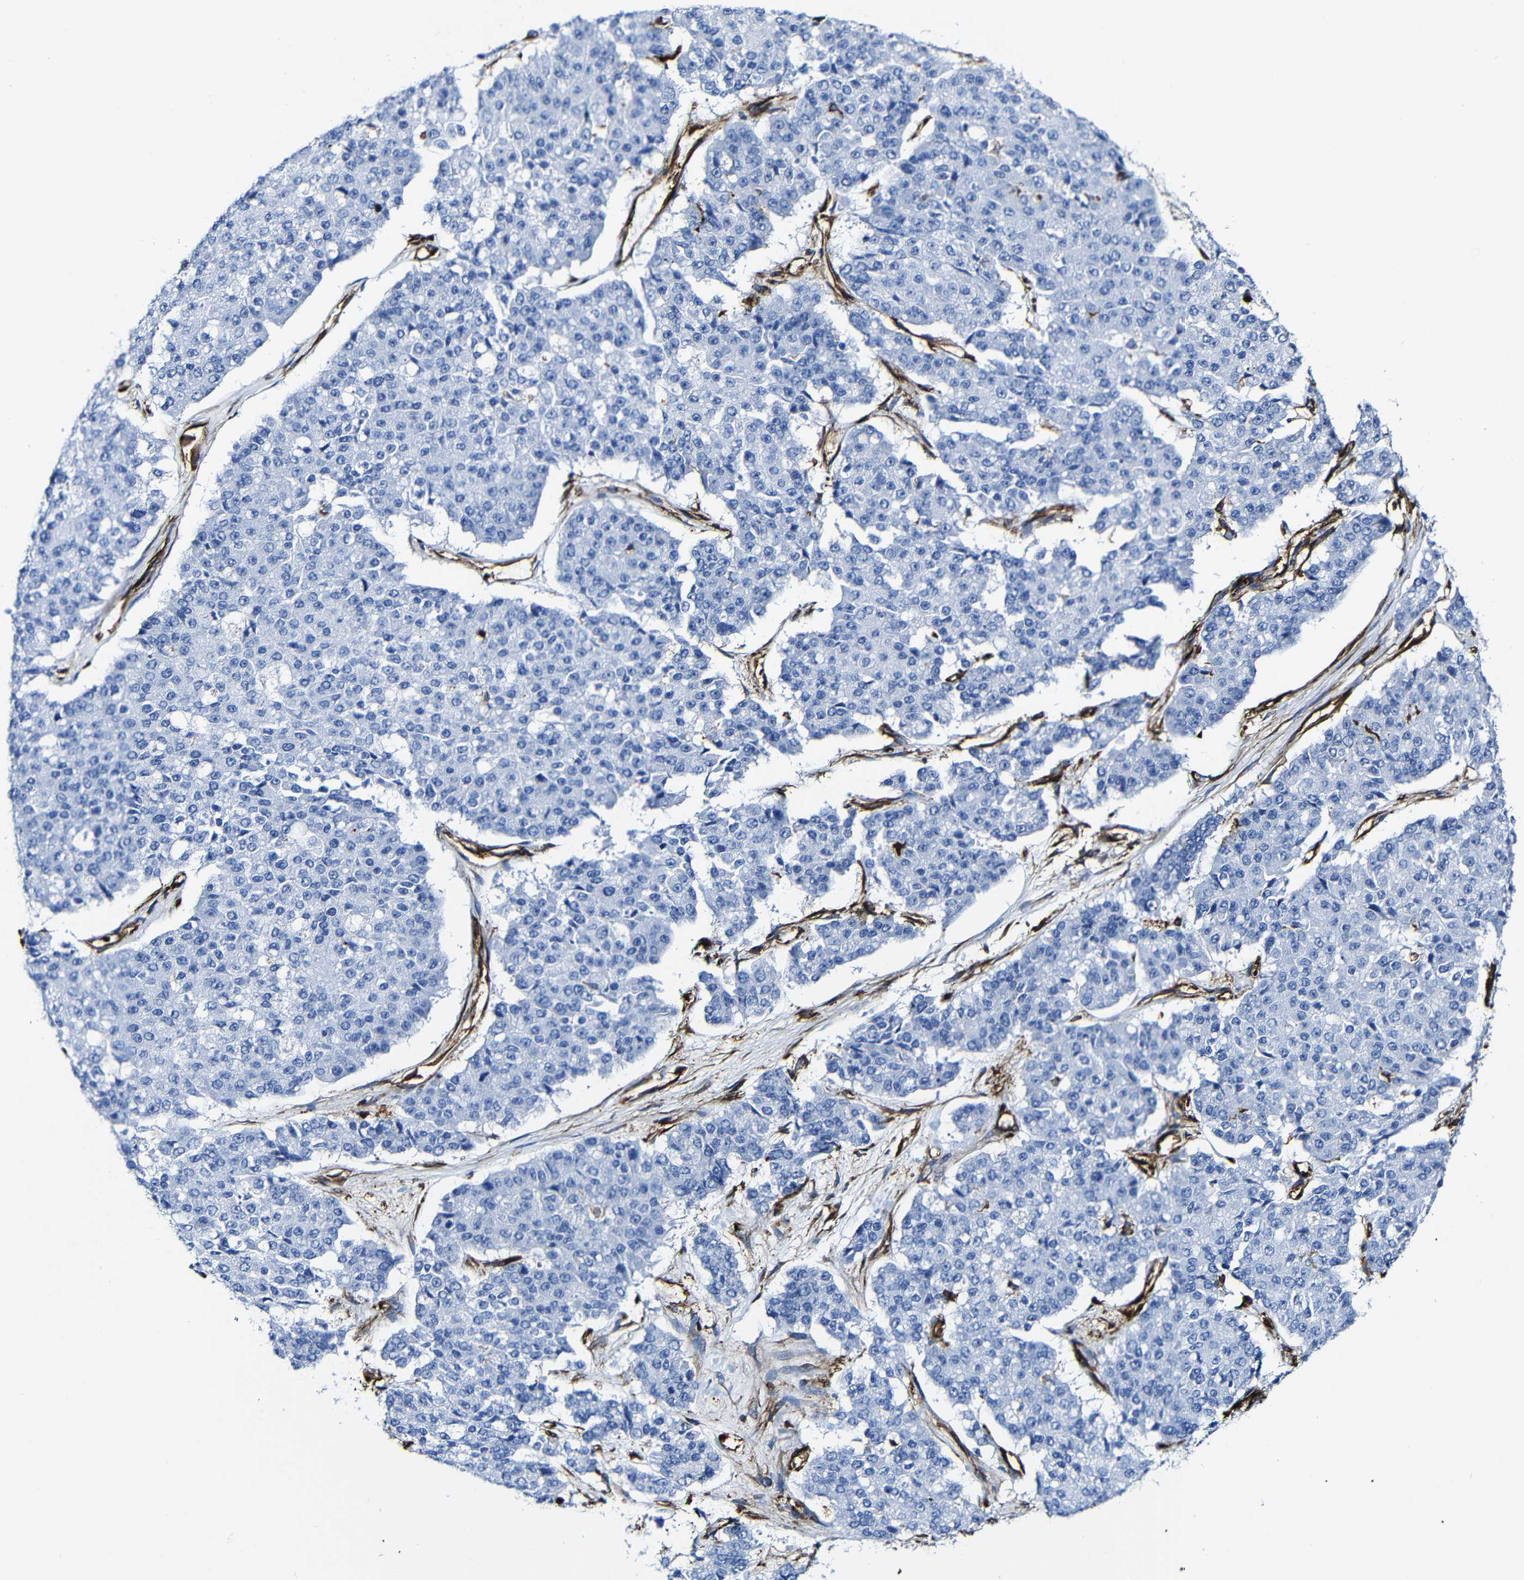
{"staining": {"intensity": "negative", "quantity": "none", "location": "none"}, "tissue": "pancreatic cancer", "cell_type": "Tumor cells", "image_type": "cancer", "snomed": [{"axis": "morphology", "description": "Adenocarcinoma, NOS"}, {"axis": "topography", "description": "Pancreas"}], "caption": "Immunohistochemical staining of adenocarcinoma (pancreatic) demonstrates no significant expression in tumor cells.", "gene": "MSN", "patient": {"sex": "male", "age": 50}}